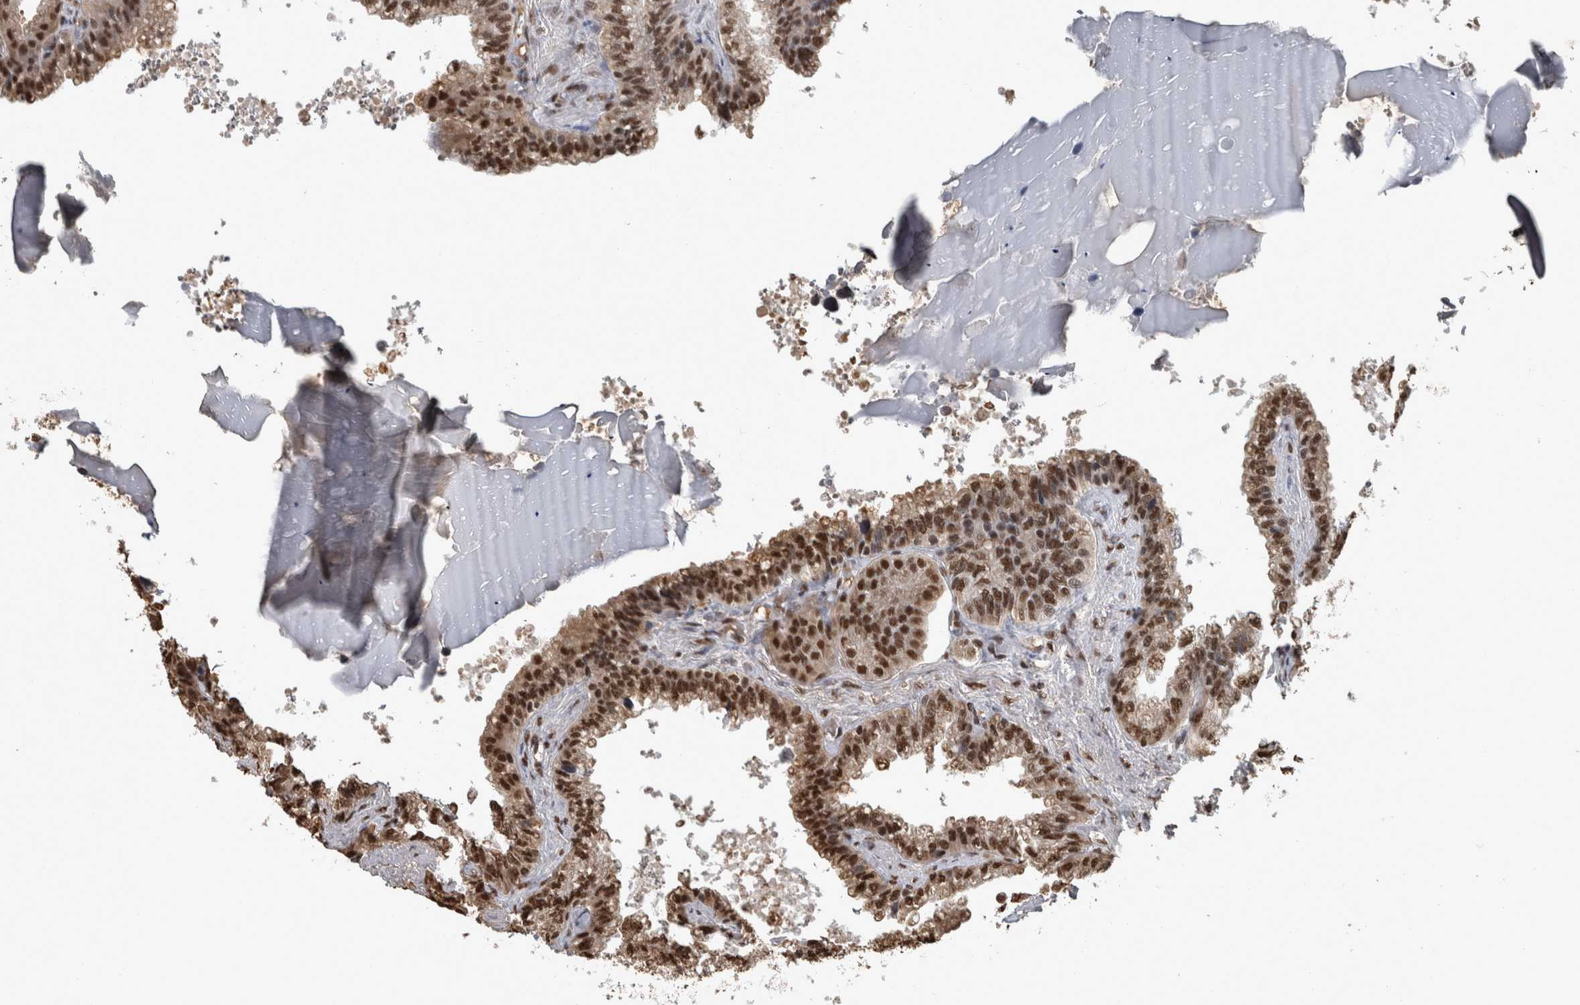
{"staining": {"intensity": "strong", "quantity": ">75%", "location": "nuclear"}, "tissue": "seminal vesicle", "cell_type": "Glandular cells", "image_type": "normal", "snomed": [{"axis": "morphology", "description": "Normal tissue, NOS"}, {"axis": "topography", "description": "Seminal veicle"}], "caption": "IHC image of normal seminal vesicle: seminal vesicle stained using IHC reveals high levels of strong protein expression localized specifically in the nuclear of glandular cells, appearing as a nuclear brown color.", "gene": "TGS1", "patient": {"sex": "male", "age": 46}}